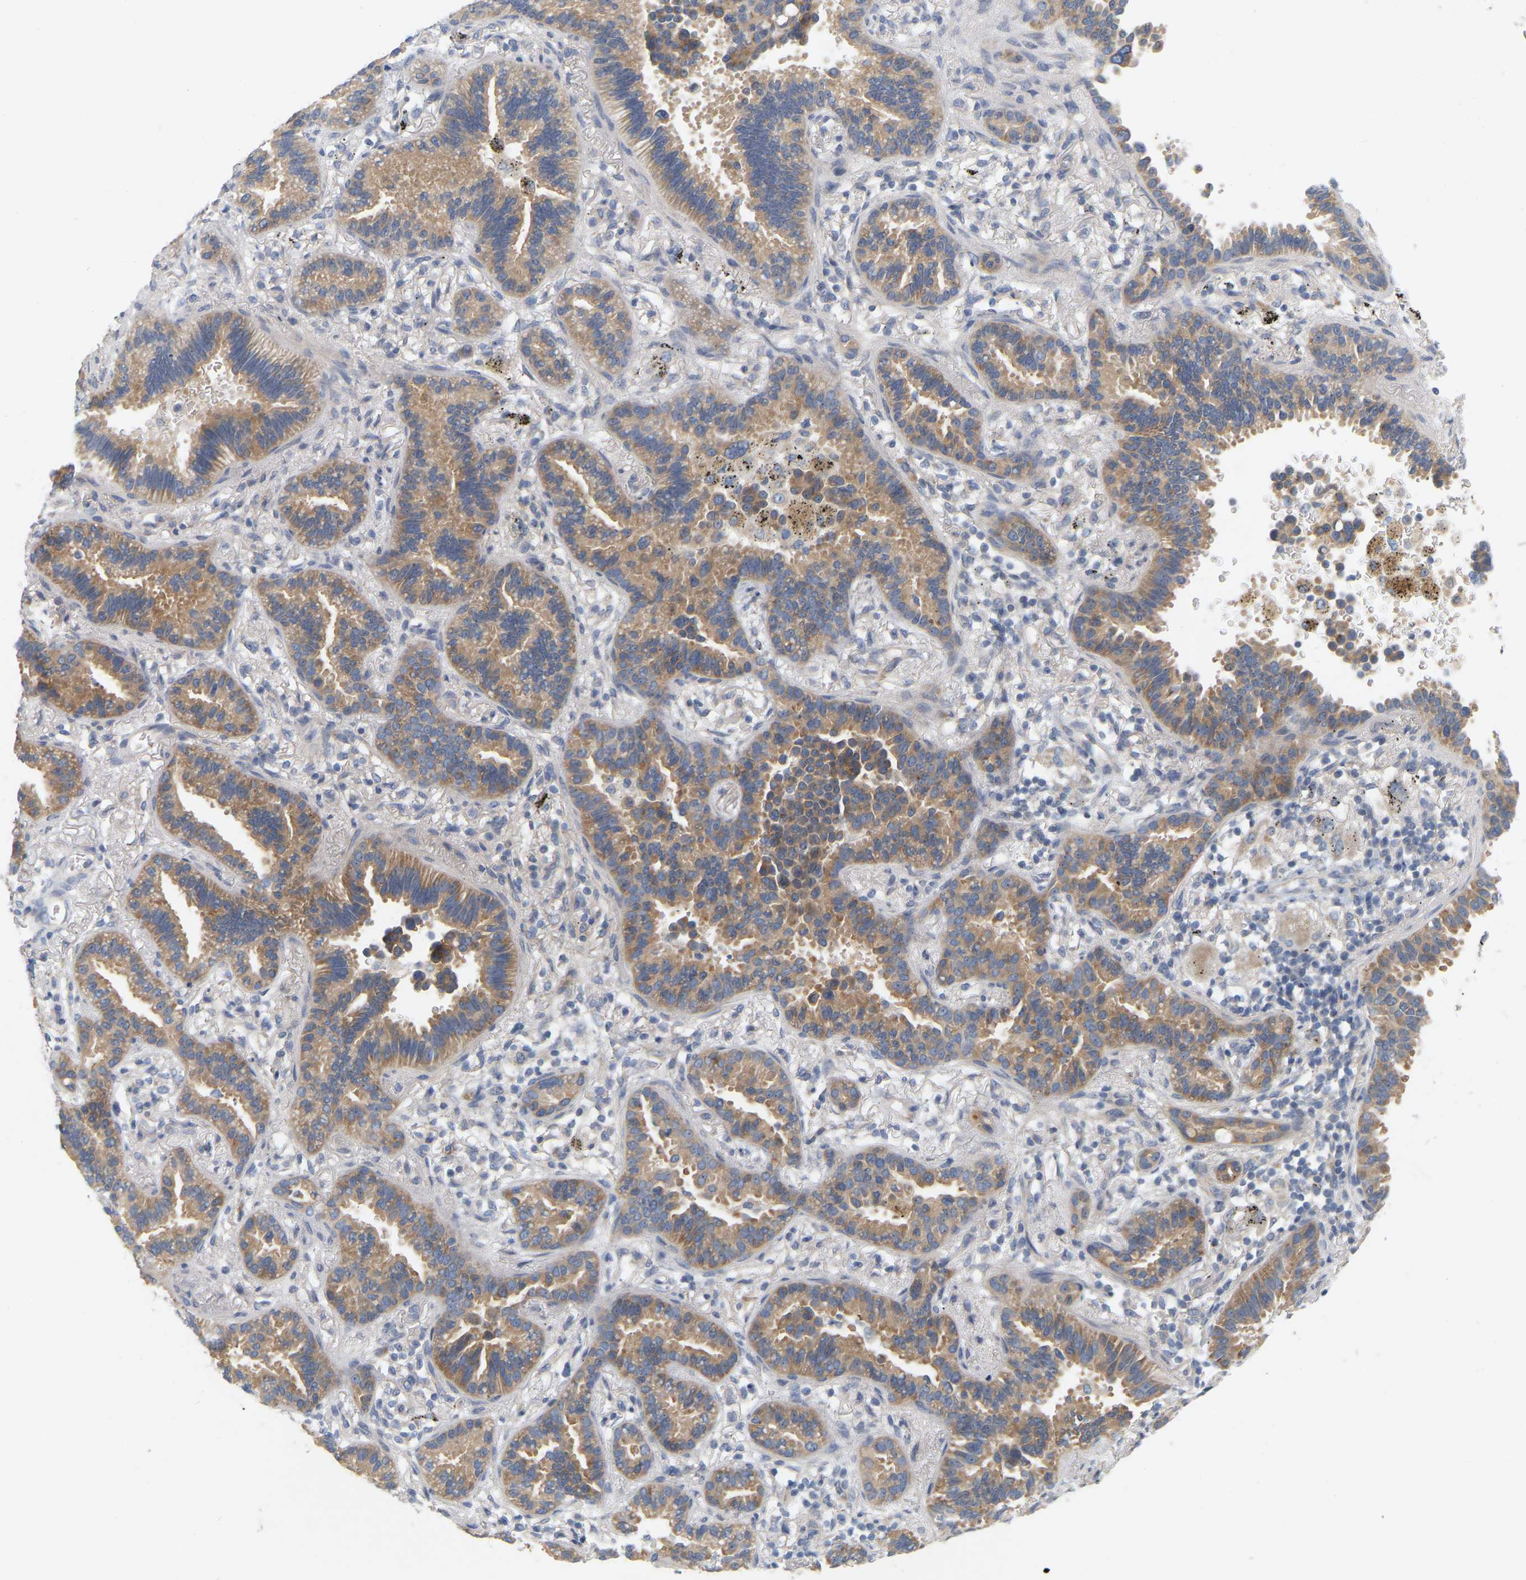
{"staining": {"intensity": "moderate", "quantity": ">75%", "location": "cytoplasmic/membranous"}, "tissue": "lung cancer", "cell_type": "Tumor cells", "image_type": "cancer", "snomed": [{"axis": "morphology", "description": "Normal tissue, NOS"}, {"axis": "morphology", "description": "Adenocarcinoma, NOS"}, {"axis": "topography", "description": "Lung"}], "caption": "DAB immunohistochemical staining of lung cancer (adenocarcinoma) reveals moderate cytoplasmic/membranous protein expression in approximately >75% of tumor cells. (DAB = brown stain, brightfield microscopy at high magnification).", "gene": "MINDY4", "patient": {"sex": "male", "age": 59}}